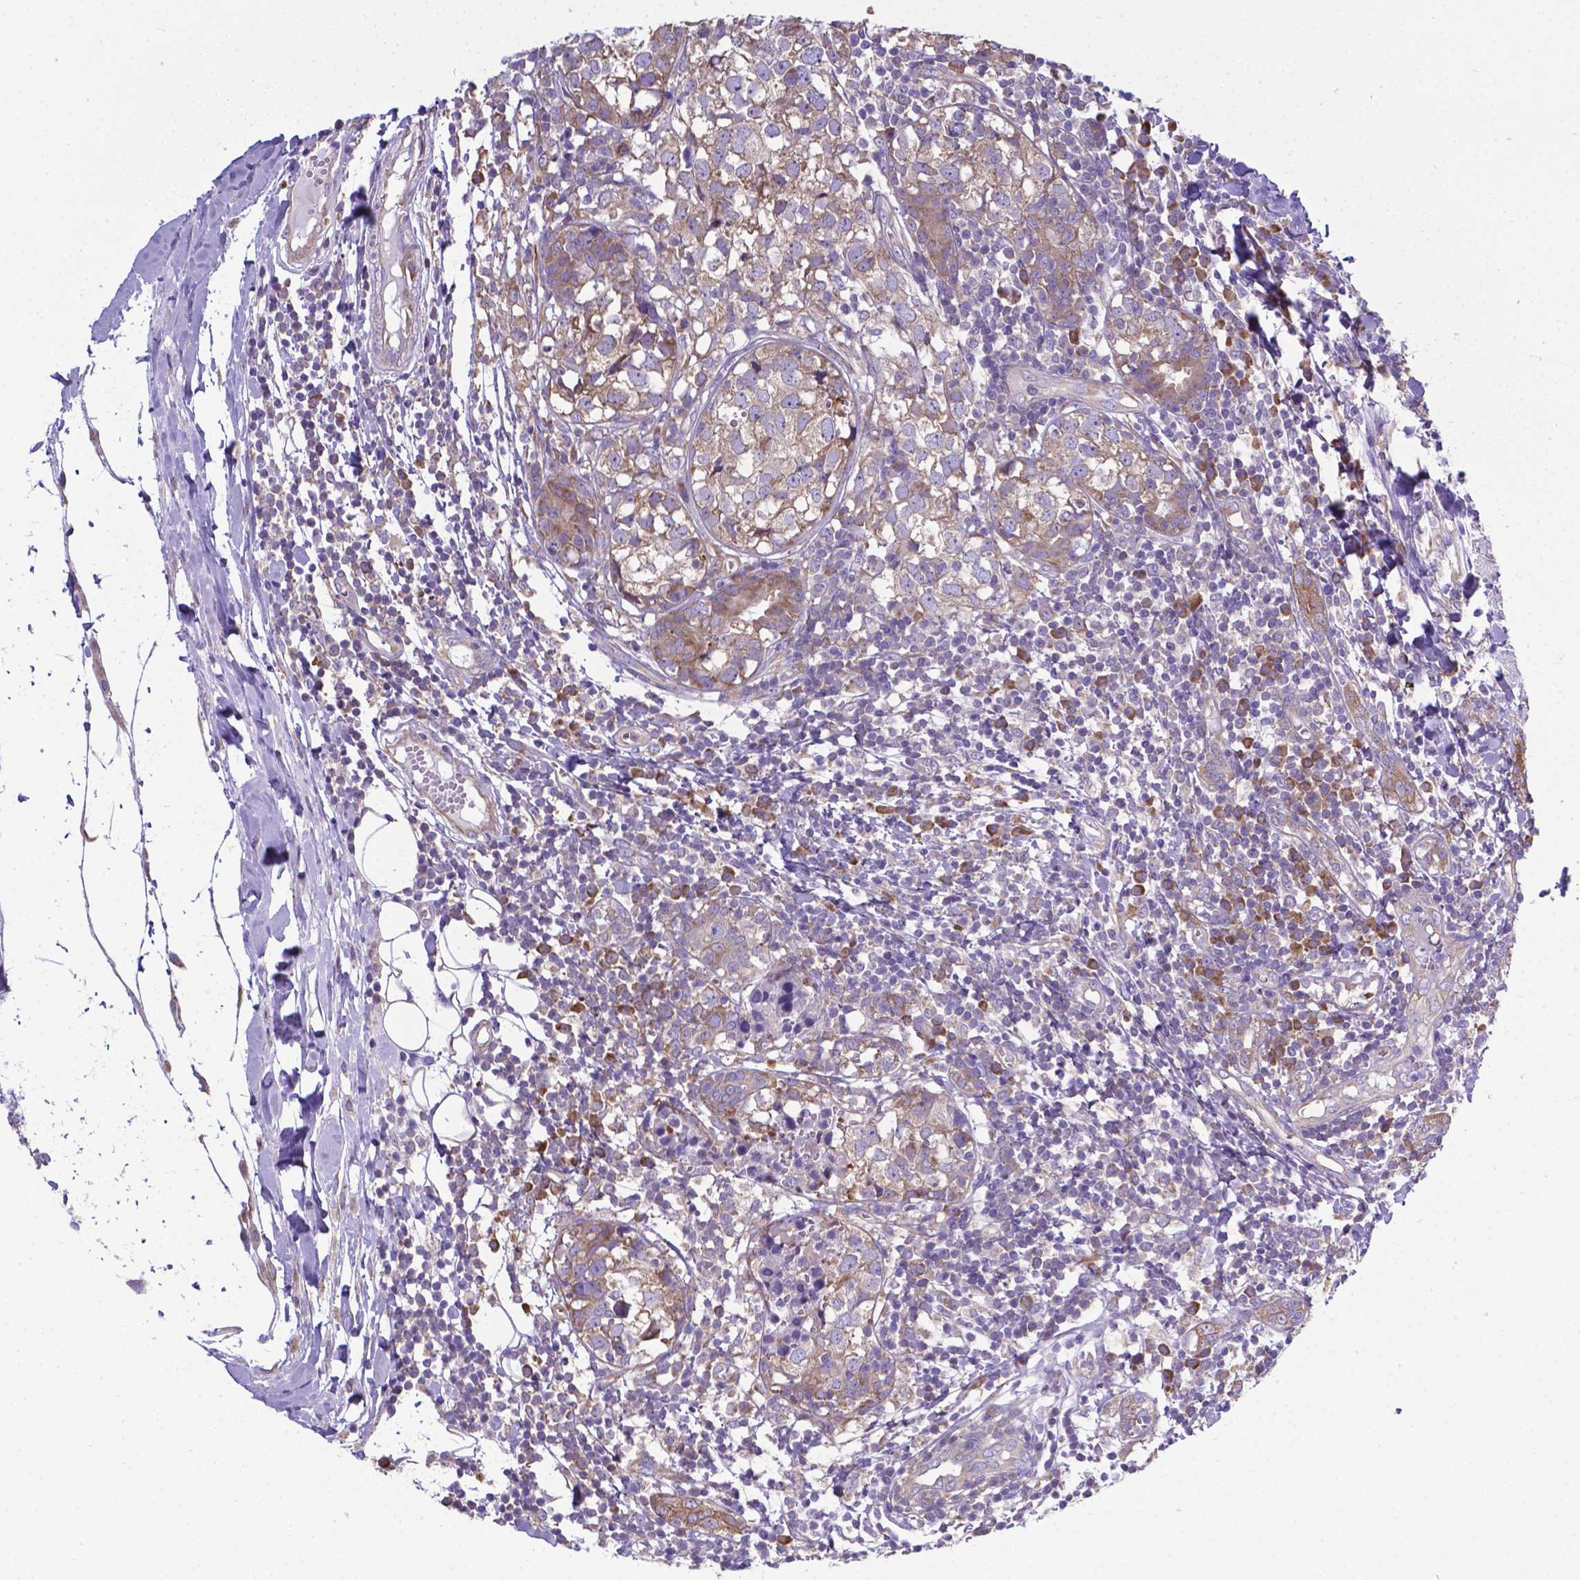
{"staining": {"intensity": "moderate", "quantity": ">75%", "location": "cytoplasmic/membranous"}, "tissue": "breast cancer", "cell_type": "Tumor cells", "image_type": "cancer", "snomed": [{"axis": "morphology", "description": "Duct carcinoma"}, {"axis": "topography", "description": "Breast"}], "caption": "IHC (DAB) staining of invasive ductal carcinoma (breast) demonstrates moderate cytoplasmic/membranous protein positivity in approximately >75% of tumor cells.", "gene": "RPL6", "patient": {"sex": "female", "age": 30}}